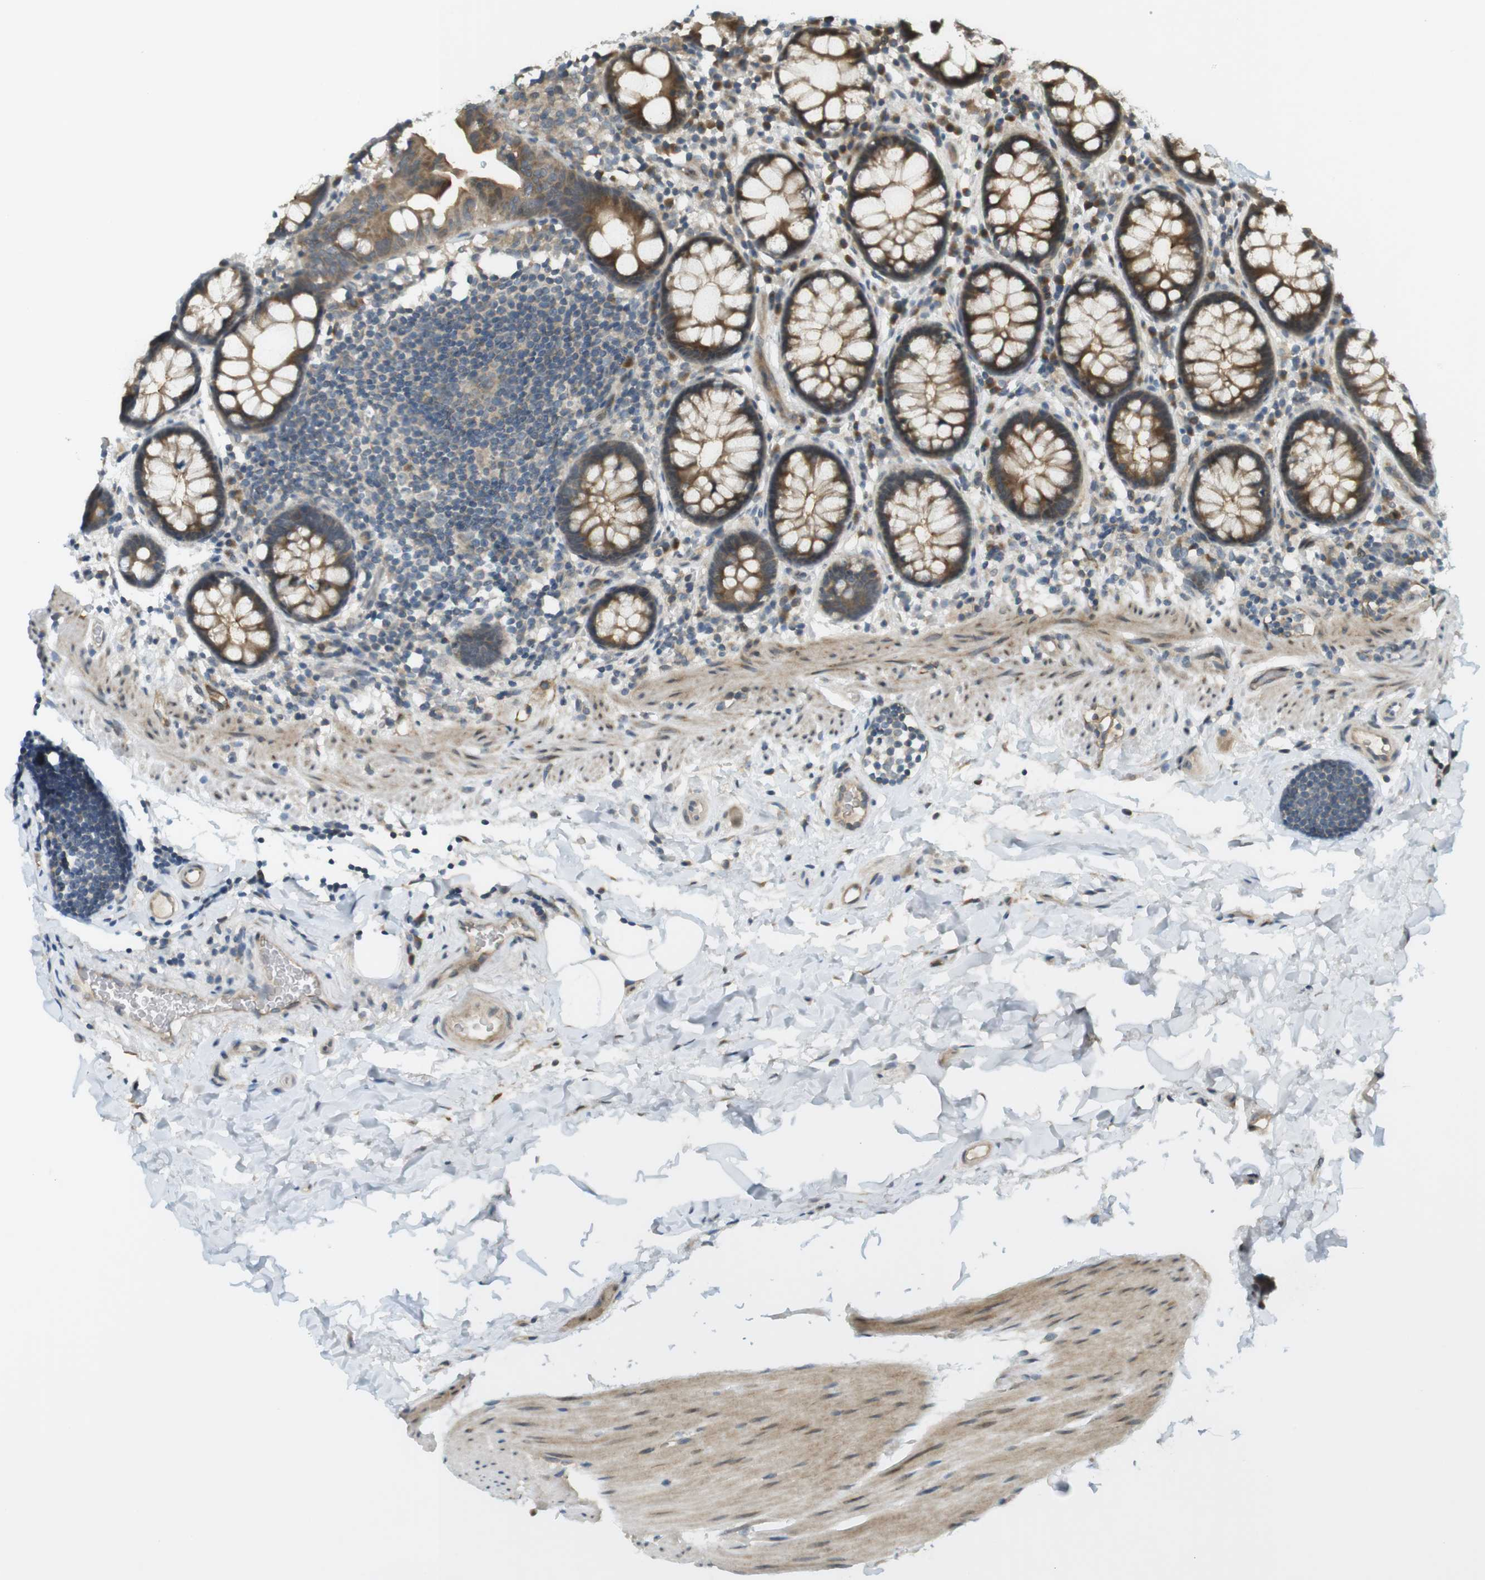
{"staining": {"intensity": "weak", "quantity": ">75%", "location": "cytoplasmic/membranous"}, "tissue": "colon", "cell_type": "Endothelial cells", "image_type": "normal", "snomed": [{"axis": "morphology", "description": "Normal tissue, NOS"}, {"axis": "topography", "description": "Colon"}], "caption": "Endothelial cells exhibit low levels of weak cytoplasmic/membranous positivity in approximately >75% of cells in benign human colon.", "gene": "CLRN3", "patient": {"sex": "female", "age": 80}}